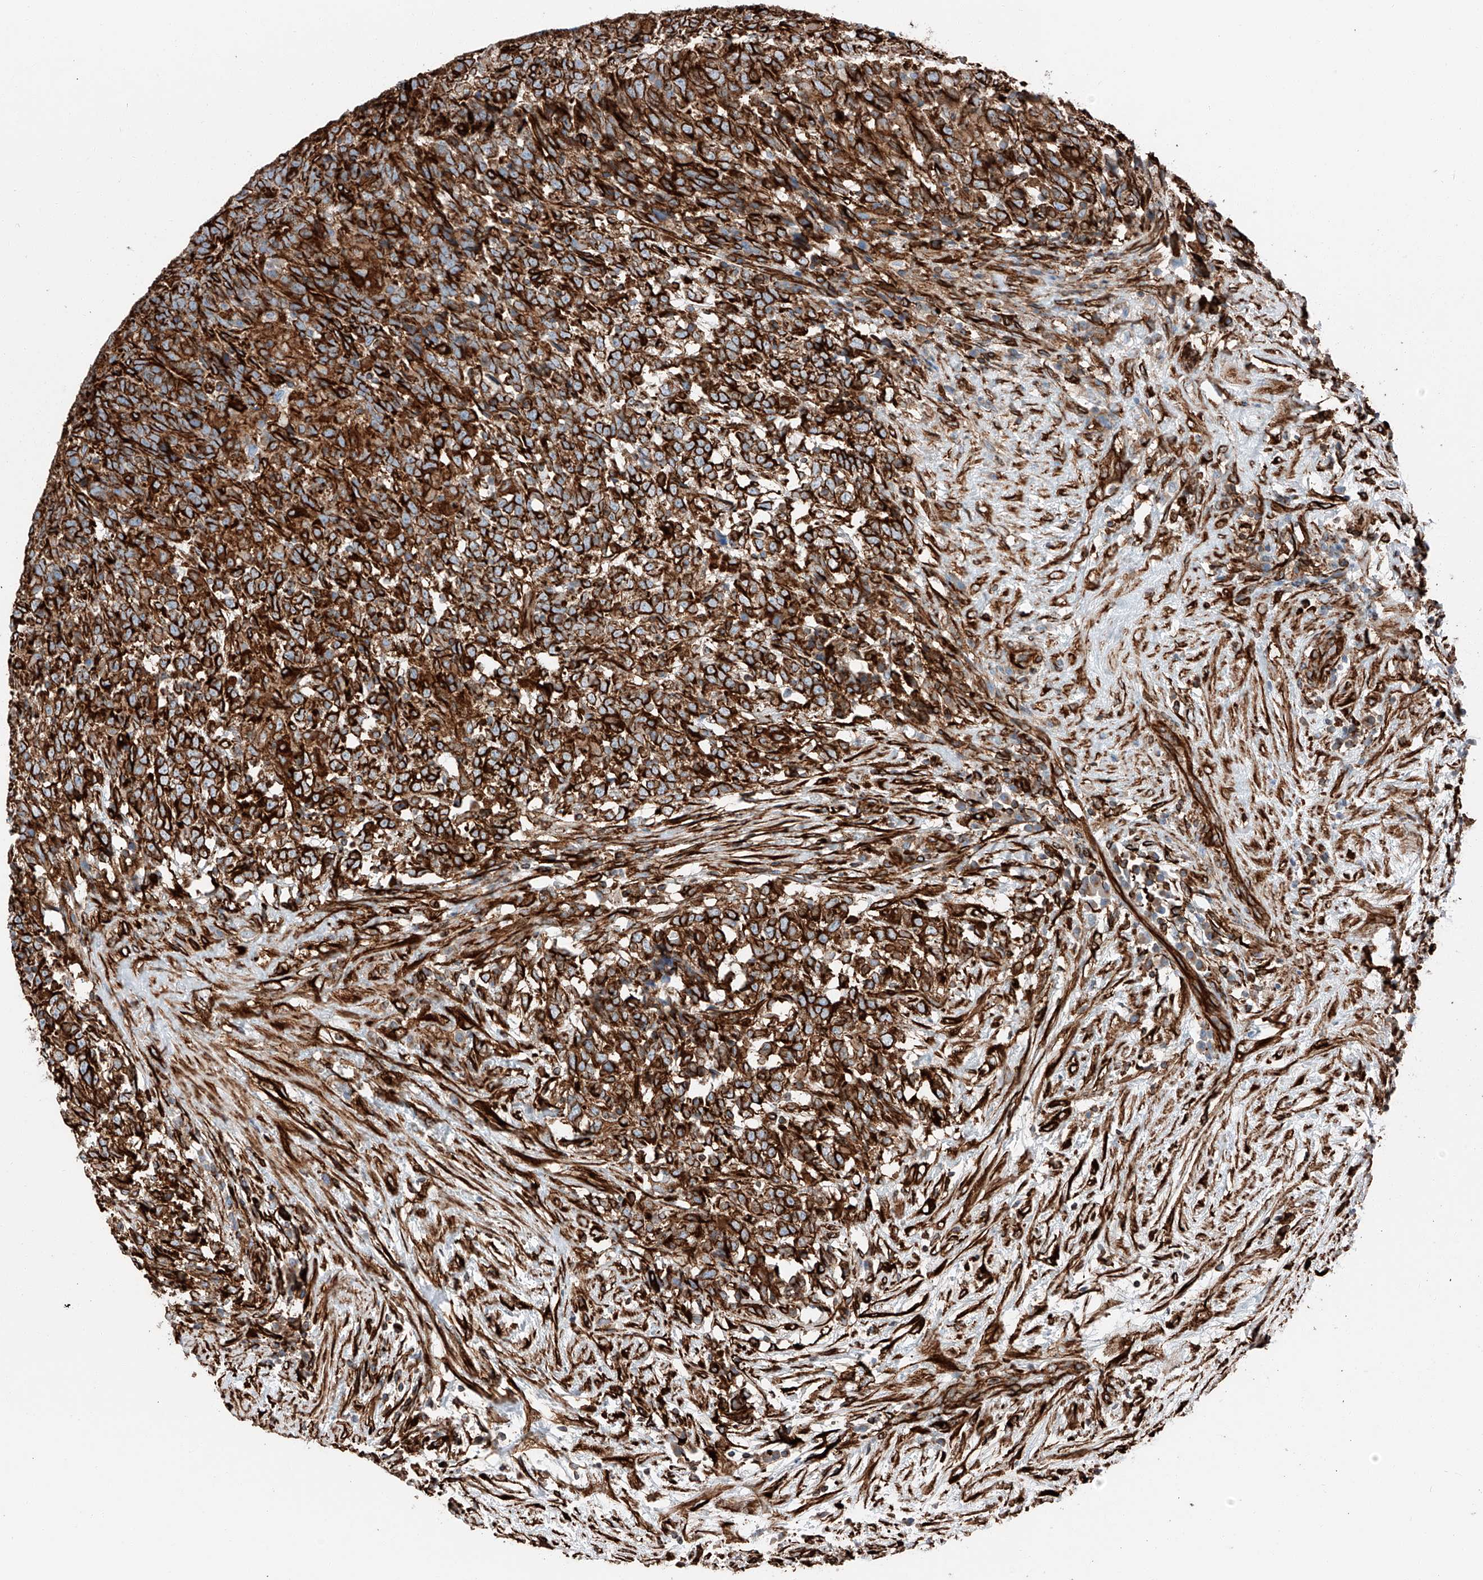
{"staining": {"intensity": "strong", "quantity": ">75%", "location": "cytoplasmic/membranous"}, "tissue": "testis cancer", "cell_type": "Tumor cells", "image_type": "cancer", "snomed": [{"axis": "morphology", "description": "Carcinoma, Embryonal, NOS"}, {"axis": "topography", "description": "Testis"}], "caption": "A brown stain labels strong cytoplasmic/membranous staining of a protein in embryonal carcinoma (testis) tumor cells. The staining is performed using DAB brown chromogen to label protein expression. The nuclei are counter-stained blue using hematoxylin.", "gene": "ZNF804A", "patient": {"sex": "male", "age": 26}}